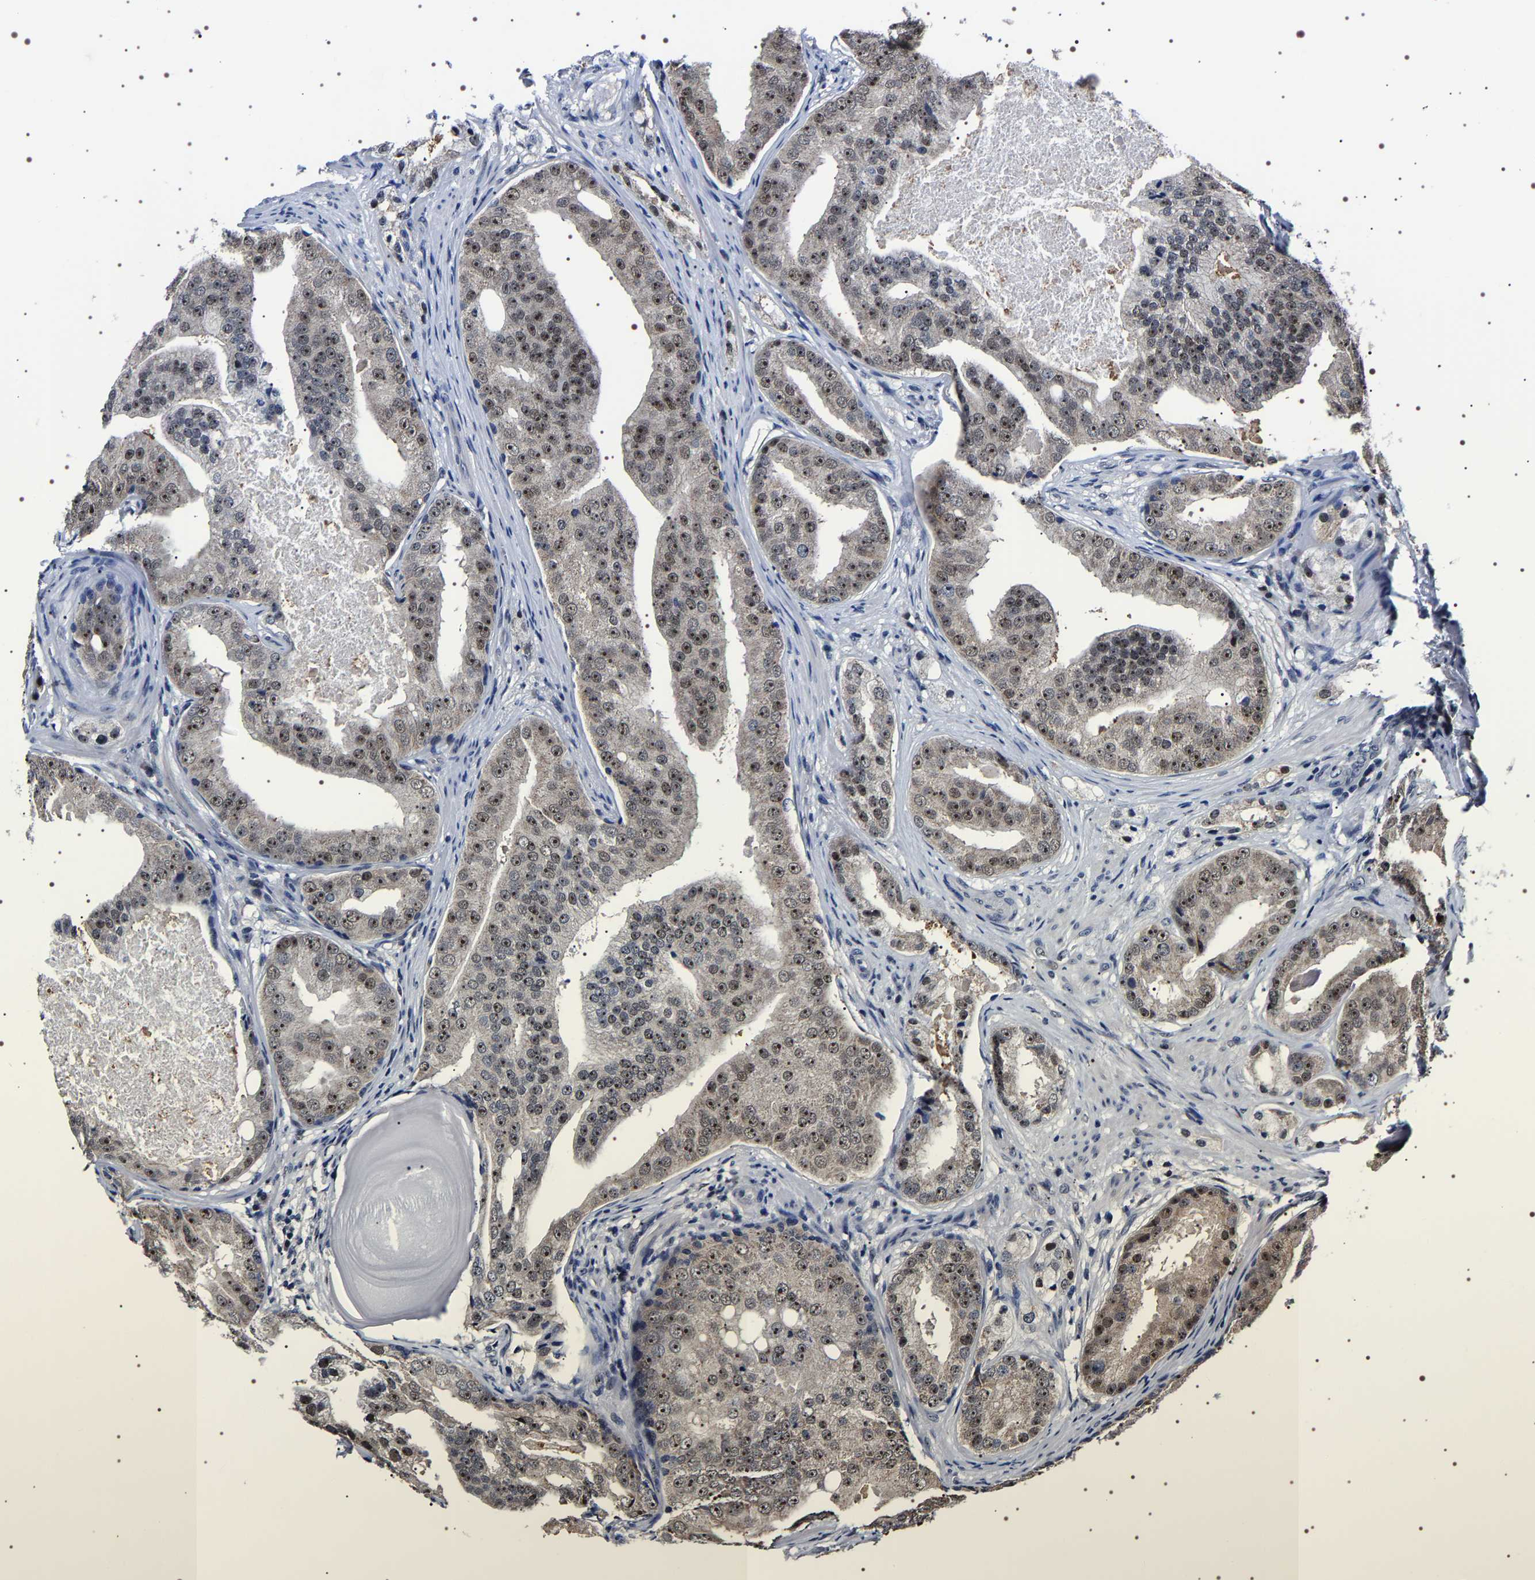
{"staining": {"intensity": "moderate", "quantity": "25%-75%", "location": "nuclear"}, "tissue": "prostate cancer", "cell_type": "Tumor cells", "image_type": "cancer", "snomed": [{"axis": "morphology", "description": "Adenocarcinoma, High grade"}, {"axis": "topography", "description": "Prostate"}], "caption": "Tumor cells show medium levels of moderate nuclear staining in about 25%-75% of cells in prostate cancer. (DAB IHC, brown staining for protein, blue staining for nuclei).", "gene": "GNL3", "patient": {"sex": "male", "age": 68}}